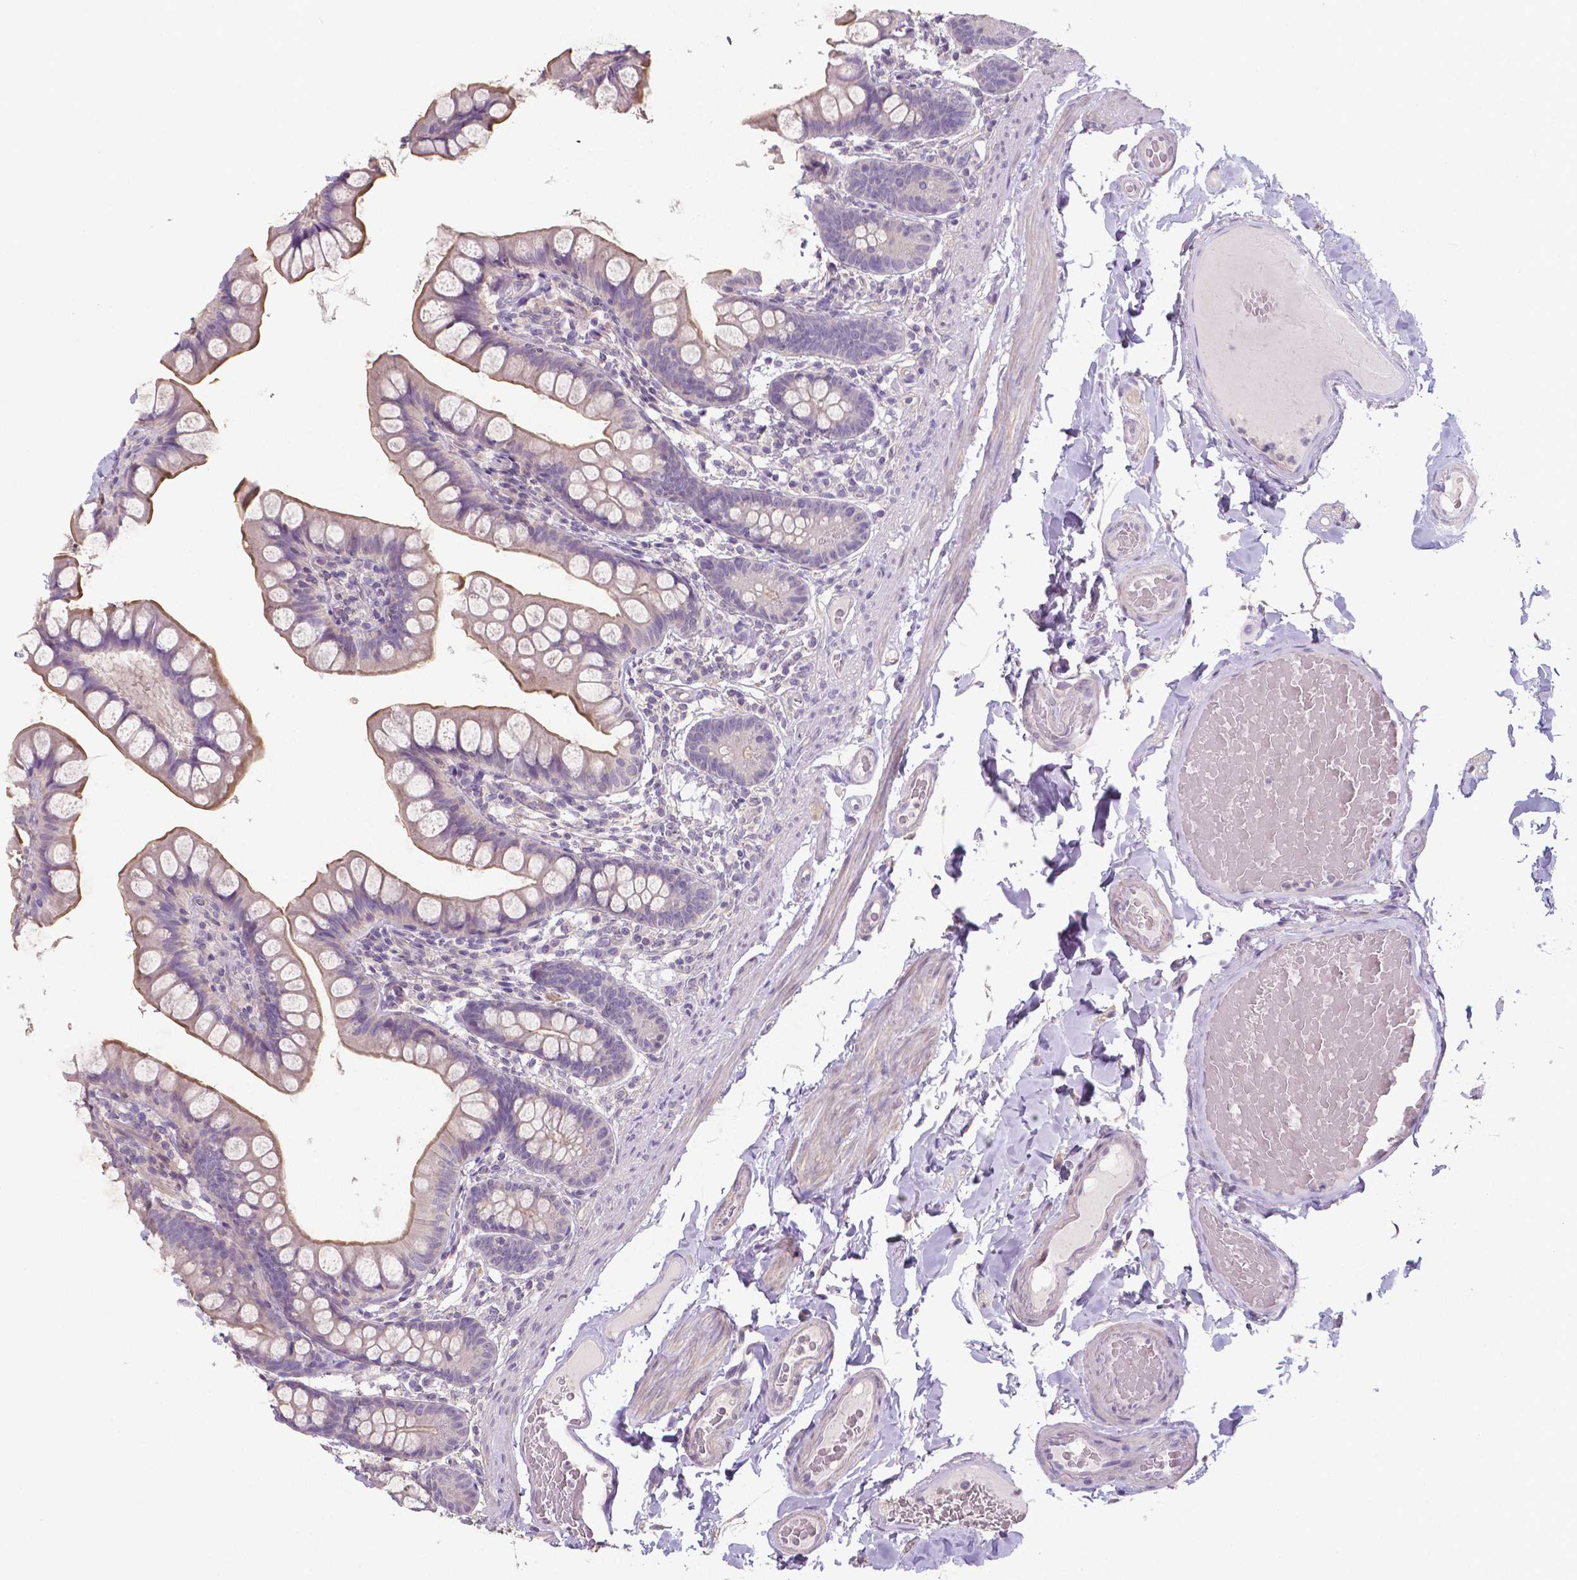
{"staining": {"intensity": "moderate", "quantity": "25%-75%", "location": "cytoplasmic/membranous"}, "tissue": "small intestine", "cell_type": "Glandular cells", "image_type": "normal", "snomed": [{"axis": "morphology", "description": "Normal tissue, NOS"}, {"axis": "topography", "description": "Small intestine"}], "caption": "Immunohistochemical staining of normal small intestine reveals medium levels of moderate cytoplasmic/membranous staining in about 25%-75% of glandular cells. The protein of interest is stained brown, and the nuclei are stained in blue (DAB (3,3'-diaminobenzidine) IHC with brightfield microscopy, high magnification).", "gene": "CRMP1", "patient": {"sex": "male", "age": 70}}